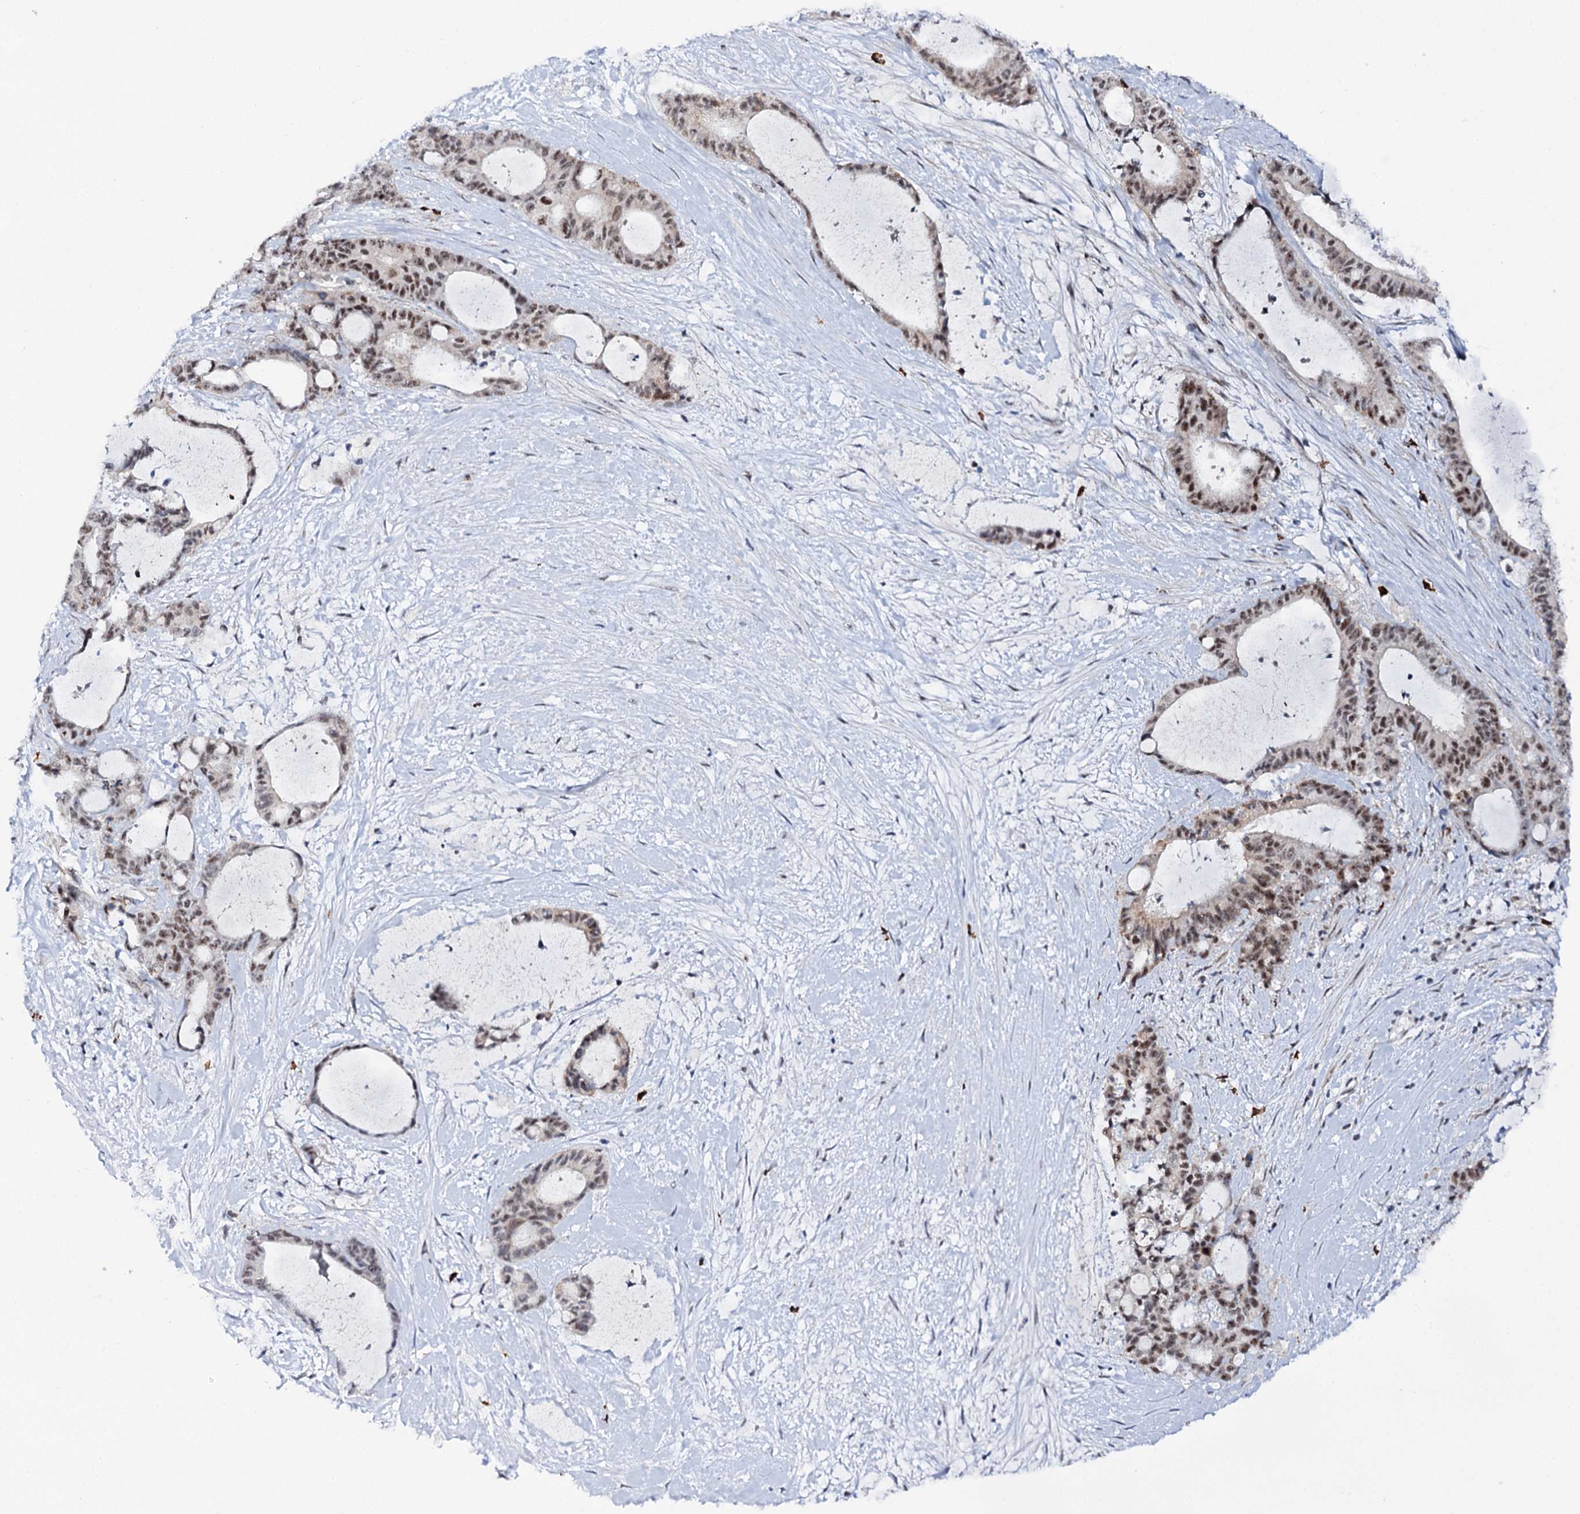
{"staining": {"intensity": "moderate", "quantity": "25%-75%", "location": "nuclear"}, "tissue": "liver cancer", "cell_type": "Tumor cells", "image_type": "cancer", "snomed": [{"axis": "morphology", "description": "Normal tissue, NOS"}, {"axis": "morphology", "description": "Cholangiocarcinoma"}, {"axis": "topography", "description": "Liver"}, {"axis": "topography", "description": "Peripheral nerve tissue"}], "caption": "Brown immunohistochemical staining in liver cholangiocarcinoma displays moderate nuclear staining in approximately 25%-75% of tumor cells.", "gene": "BUD13", "patient": {"sex": "female", "age": 73}}